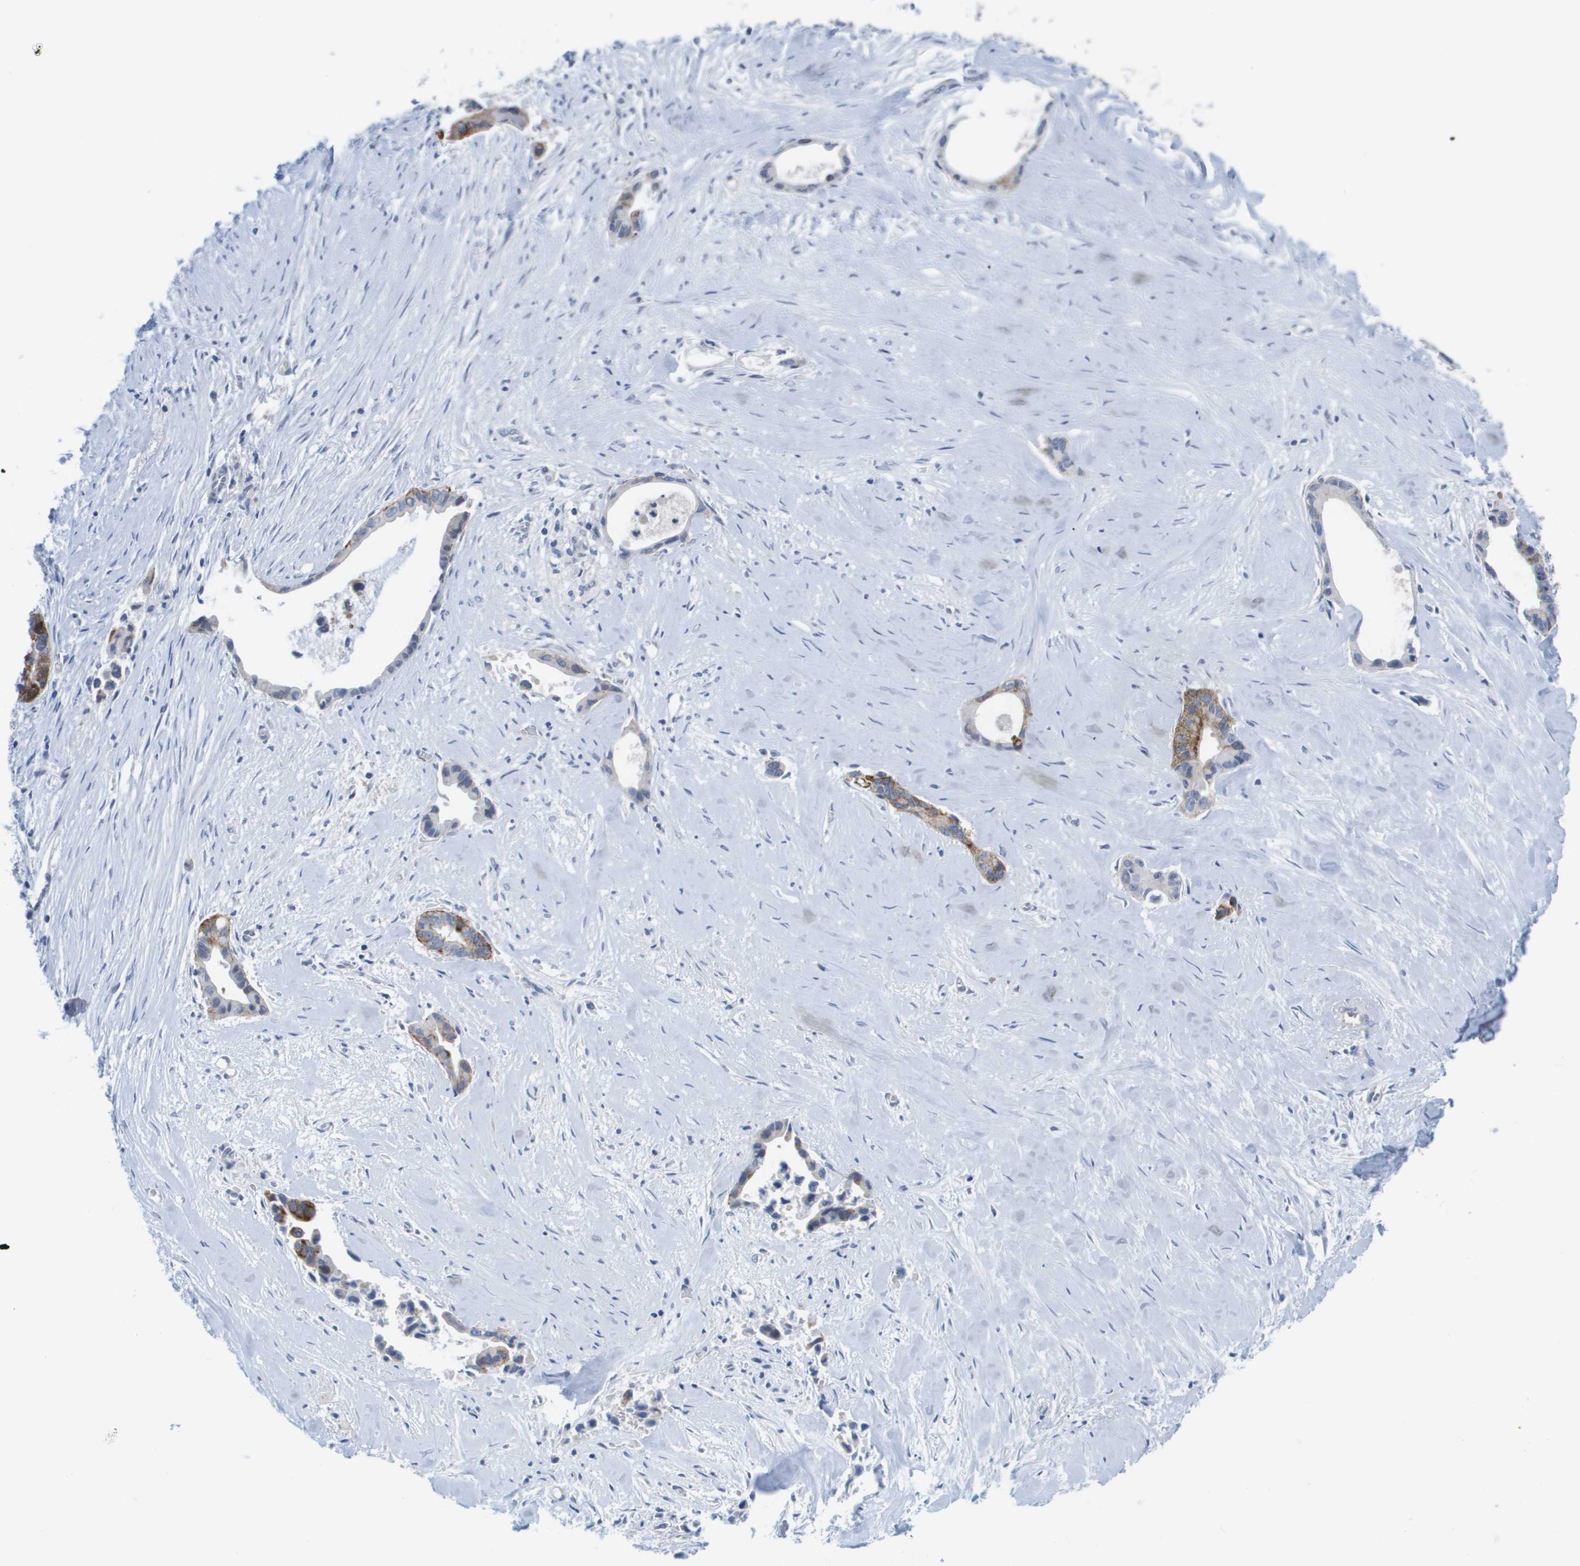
{"staining": {"intensity": "moderate", "quantity": "25%-75%", "location": "cytoplasmic/membranous"}, "tissue": "liver cancer", "cell_type": "Tumor cells", "image_type": "cancer", "snomed": [{"axis": "morphology", "description": "Cholangiocarcinoma"}, {"axis": "topography", "description": "Liver"}], "caption": "The immunohistochemical stain shows moderate cytoplasmic/membranous staining in tumor cells of cholangiocarcinoma (liver) tissue.", "gene": "PDE4A", "patient": {"sex": "female", "age": 55}}